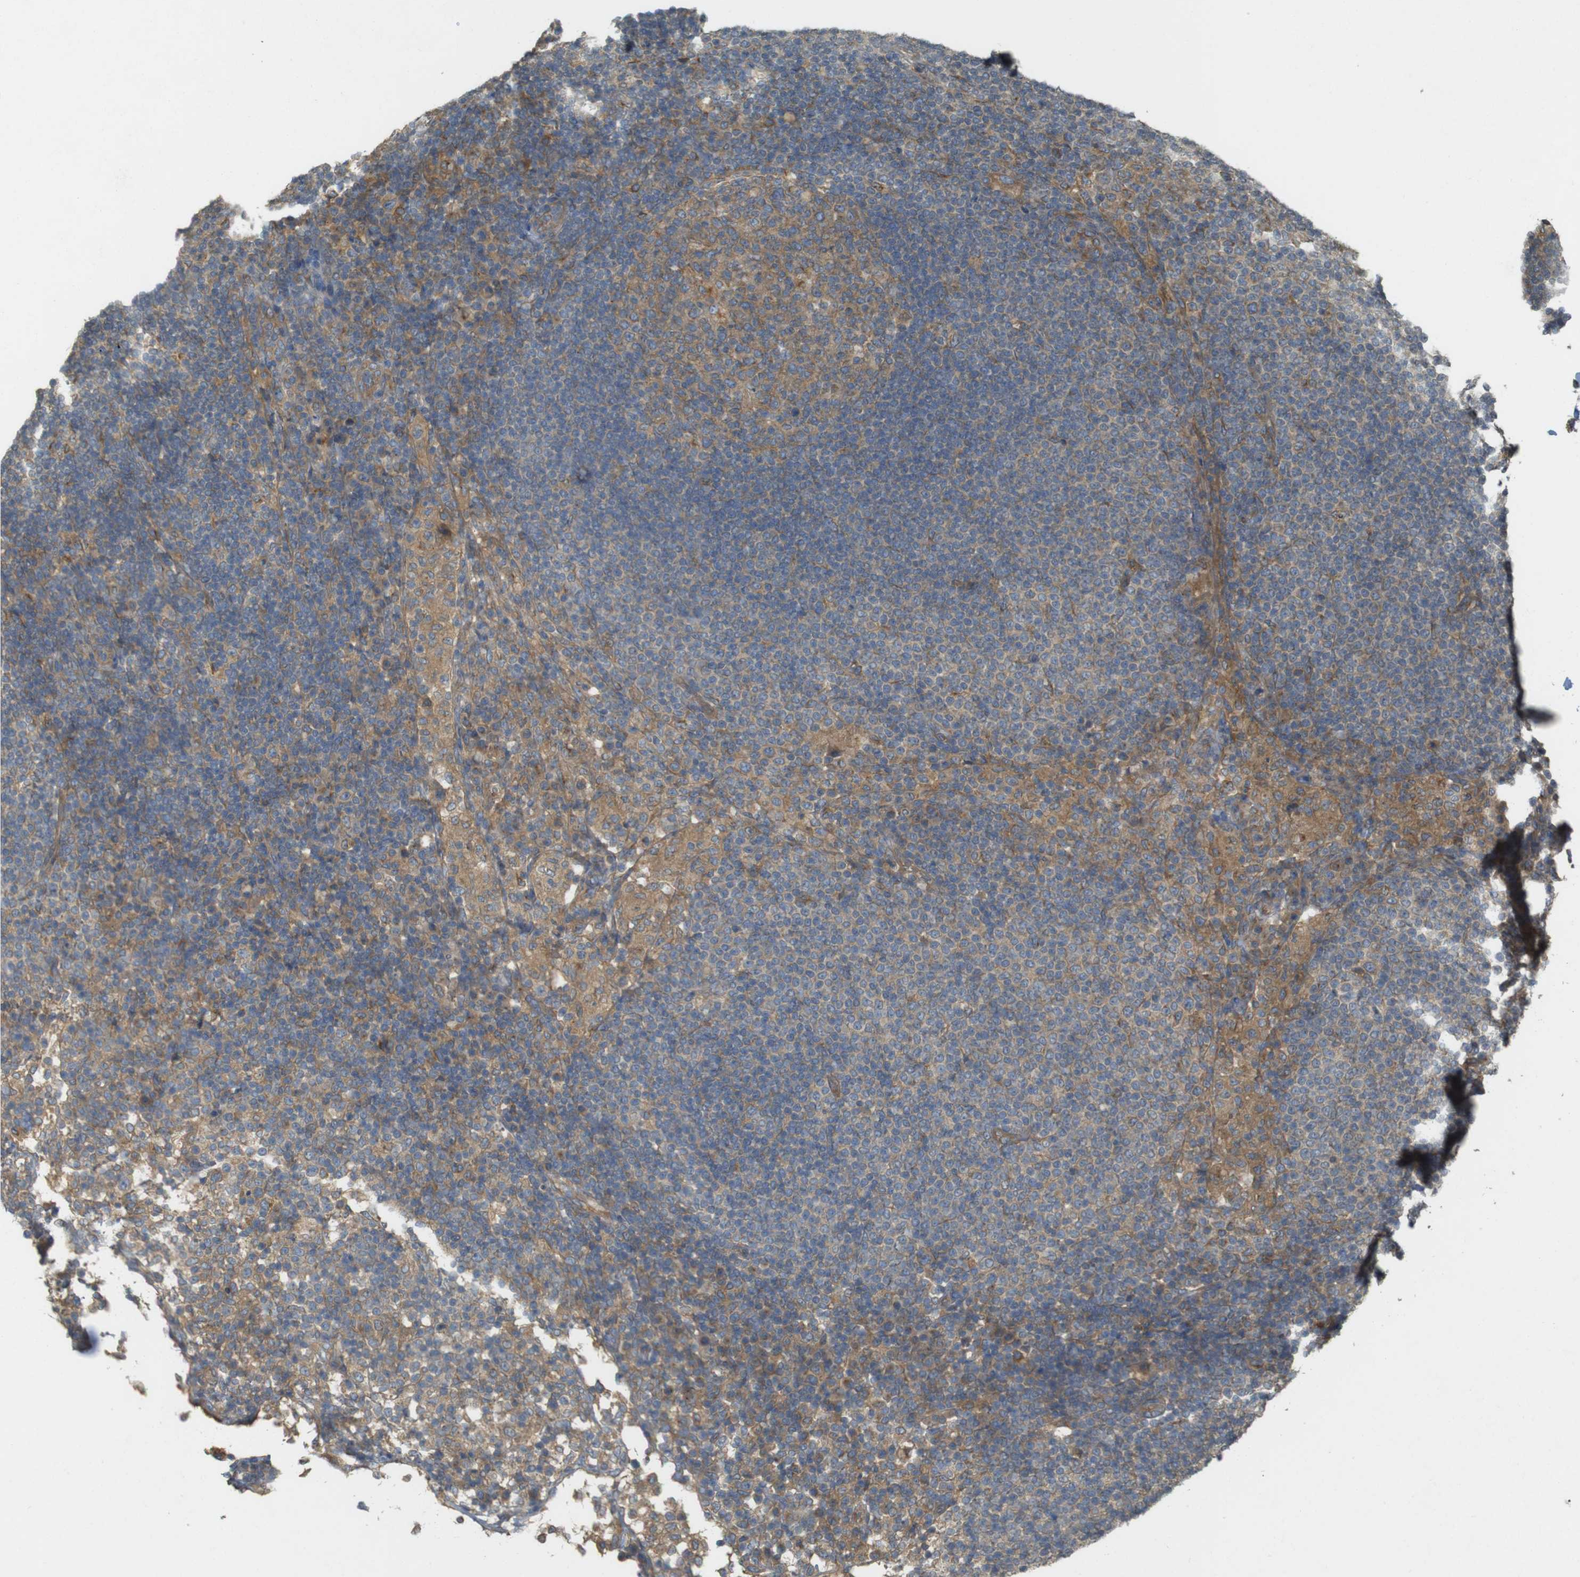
{"staining": {"intensity": "moderate", "quantity": ">75%", "location": "cytoplasmic/membranous"}, "tissue": "lymph node", "cell_type": "Germinal center cells", "image_type": "normal", "snomed": [{"axis": "morphology", "description": "Normal tissue, NOS"}, {"axis": "topography", "description": "Lymph node"}], "caption": "A high-resolution photomicrograph shows immunohistochemistry staining of normal lymph node, which exhibits moderate cytoplasmic/membranous expression in approximately >75% of germinal center cells.", "gene": "KIF5B", "patient": {"sex": "female", "age": 53}}